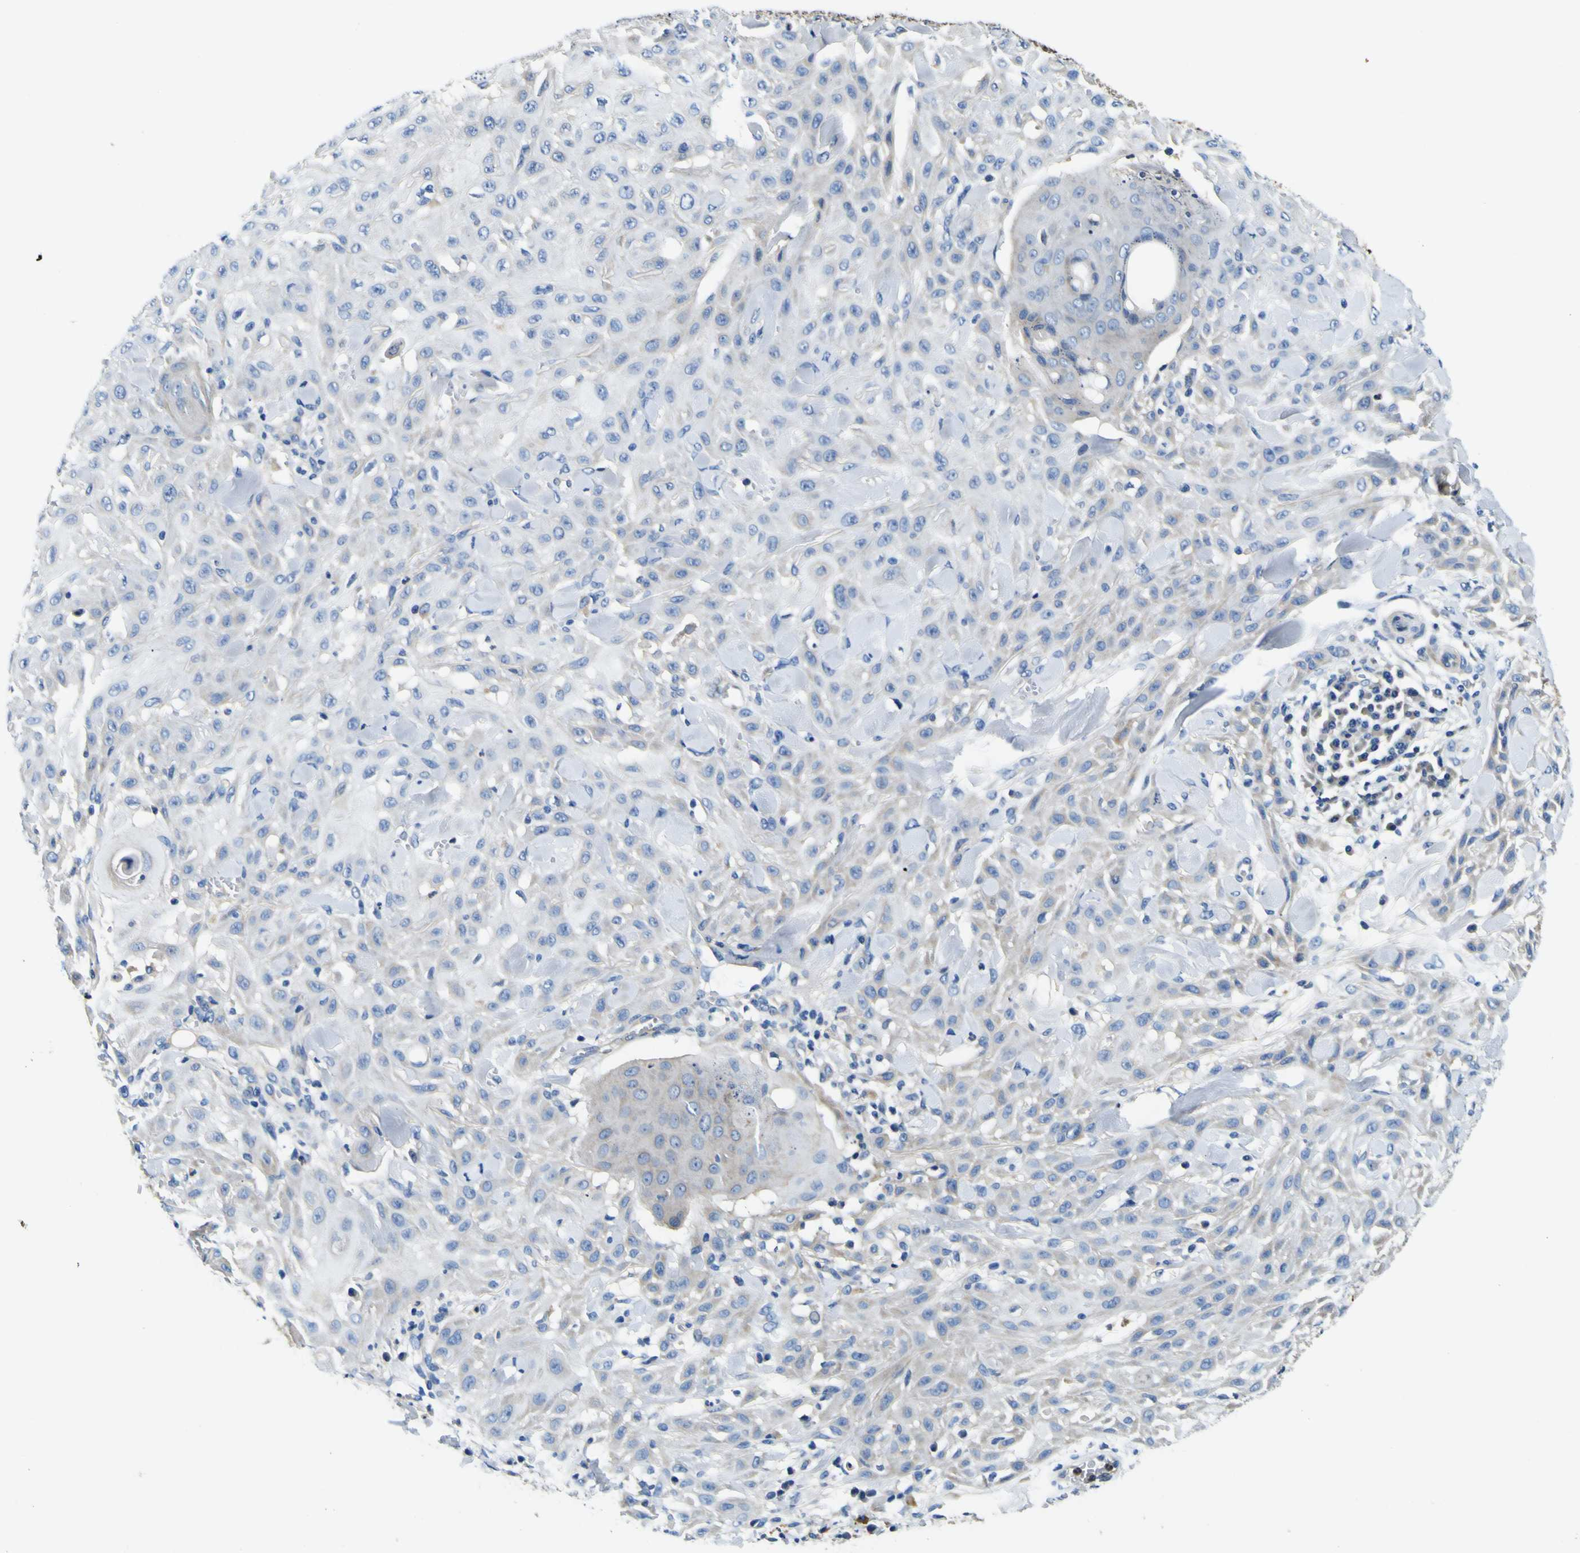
{"staining": {"intensity": "negative", "quantity": "none", "location": "none"}, "tissue": "skin cancer", "cell_type": "Tumor cells", "image_type": "cancer", "snomed": [{"axis": "morphology", "description": "Squamous cell carcinoma, NOS"}, {"axis": "topography", "description": "Skin"}], "caption": "Tumor cells are negative for protein expression in human skin cancer (squamous cell carcinoma).", "gene": "CLSTN1", "patient": {"sex": "male", "age": 24}}